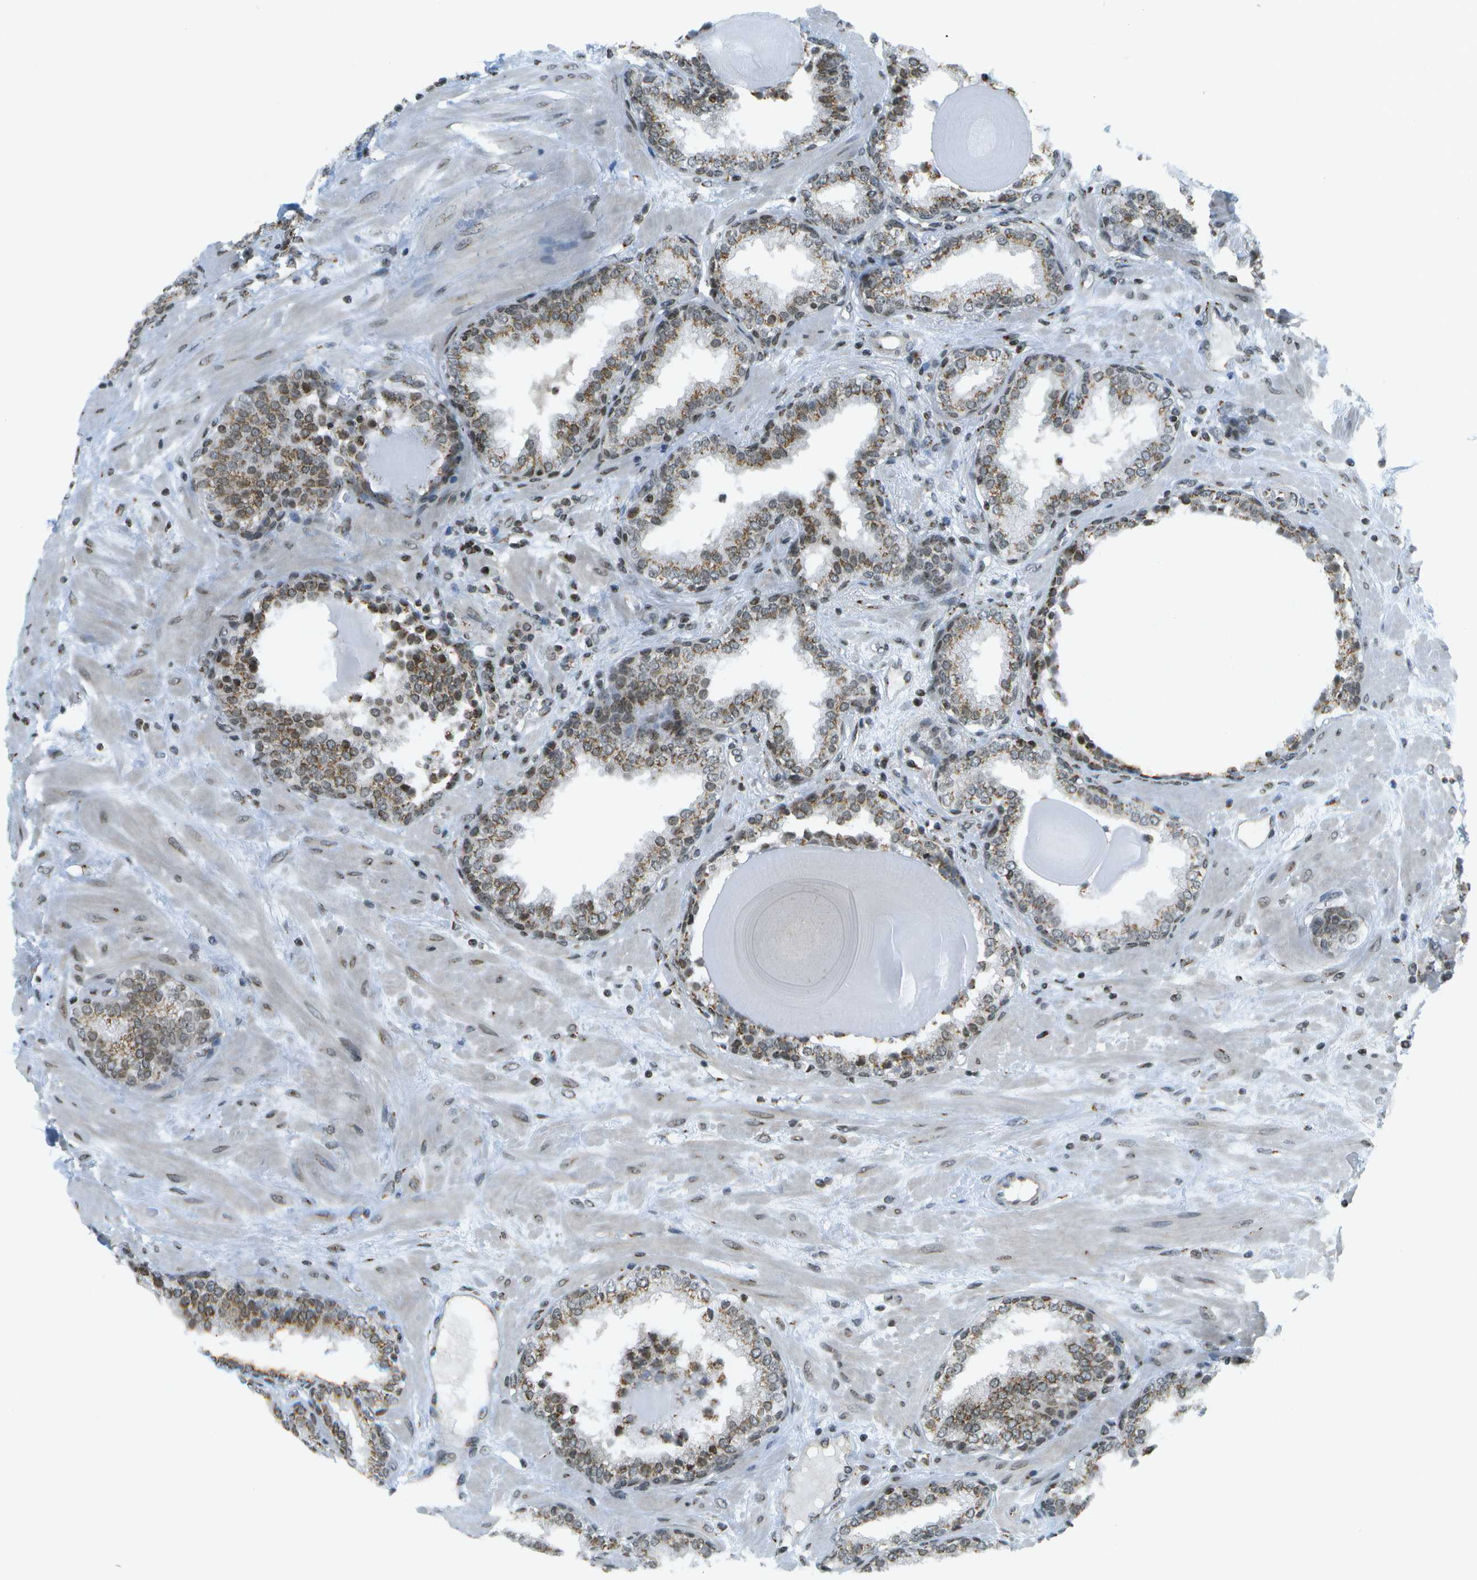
{"staining": {"intensity": "moderate", "quantity": ">75%", "location": "cytoplasmic/membranous"}, "tissue": "prostate", "cell_type": "Glandular cells", "image_type": "normal", "snomed": [{"axis": "morphology", "description": "Normal tissue, NOS"}, {"axis": "topography", "description": "Prostate"}], "caption": "Protein analysis of normal prostate shows moderate cytoplasmic/membranous expression in approximately >75% of glandular cells. (Brightfield microscopy of DAB IHC at high magnification).", "gene": "EVC", "patient": {"sex": "male", "age": 51}}